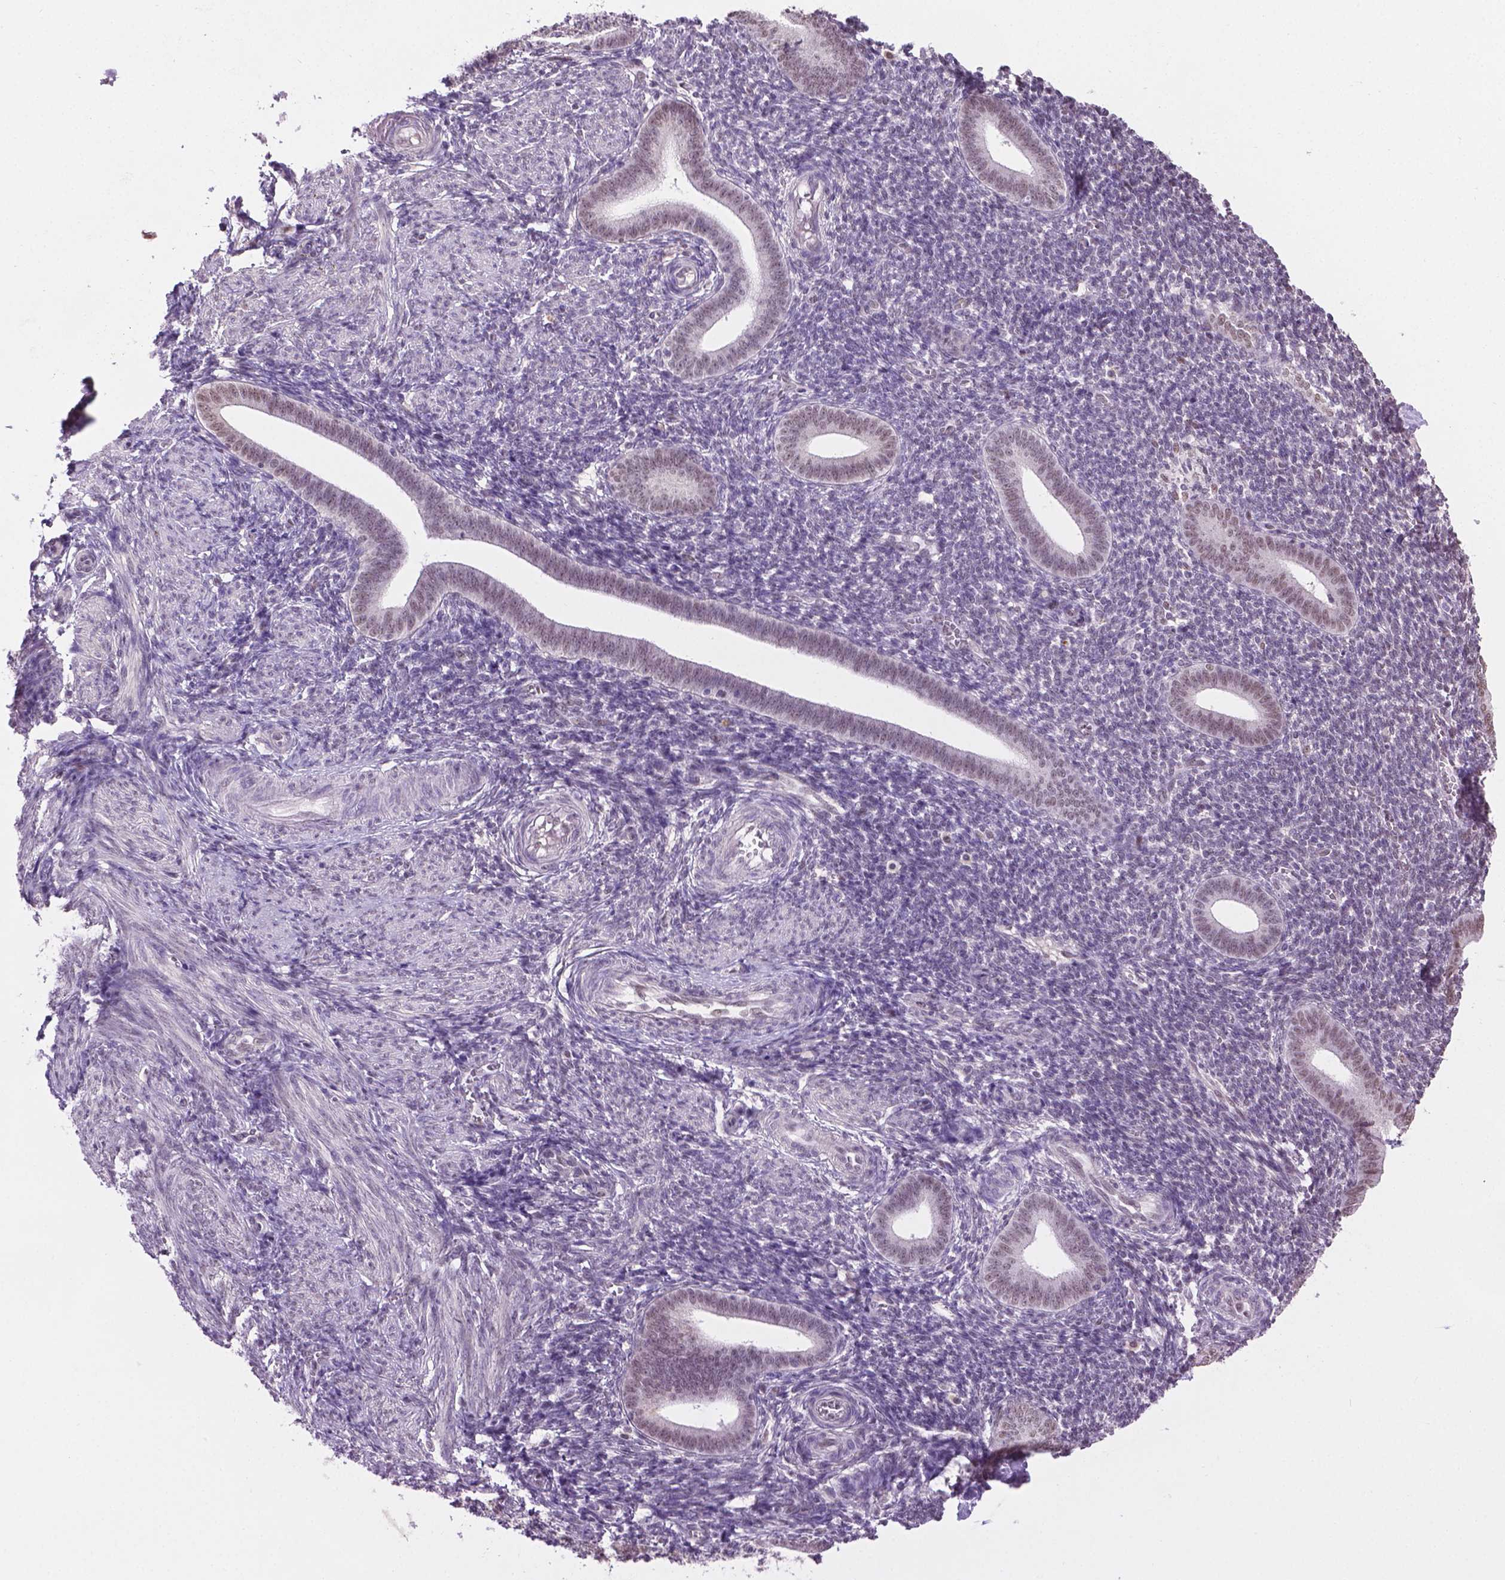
{"staining": {"intensity": "negative", "quantity": "none", "location": "none"}, "tissue": "endometrium", "cell_type": "Cells in endometrial stroma", "image_type": "normal", "snomed": [{"axis": "morphology", "description": "Normal tissue, NOS"}, {"axis": "topography", "description": "Endometrium"}], "caption": "Endometrium stained for a protein using immunohistochemistry (IHC) demonstrates no expression cells in endometrial stroma.", "gene": "ABI2", "patient": {"sex": "female", "age": 25}}